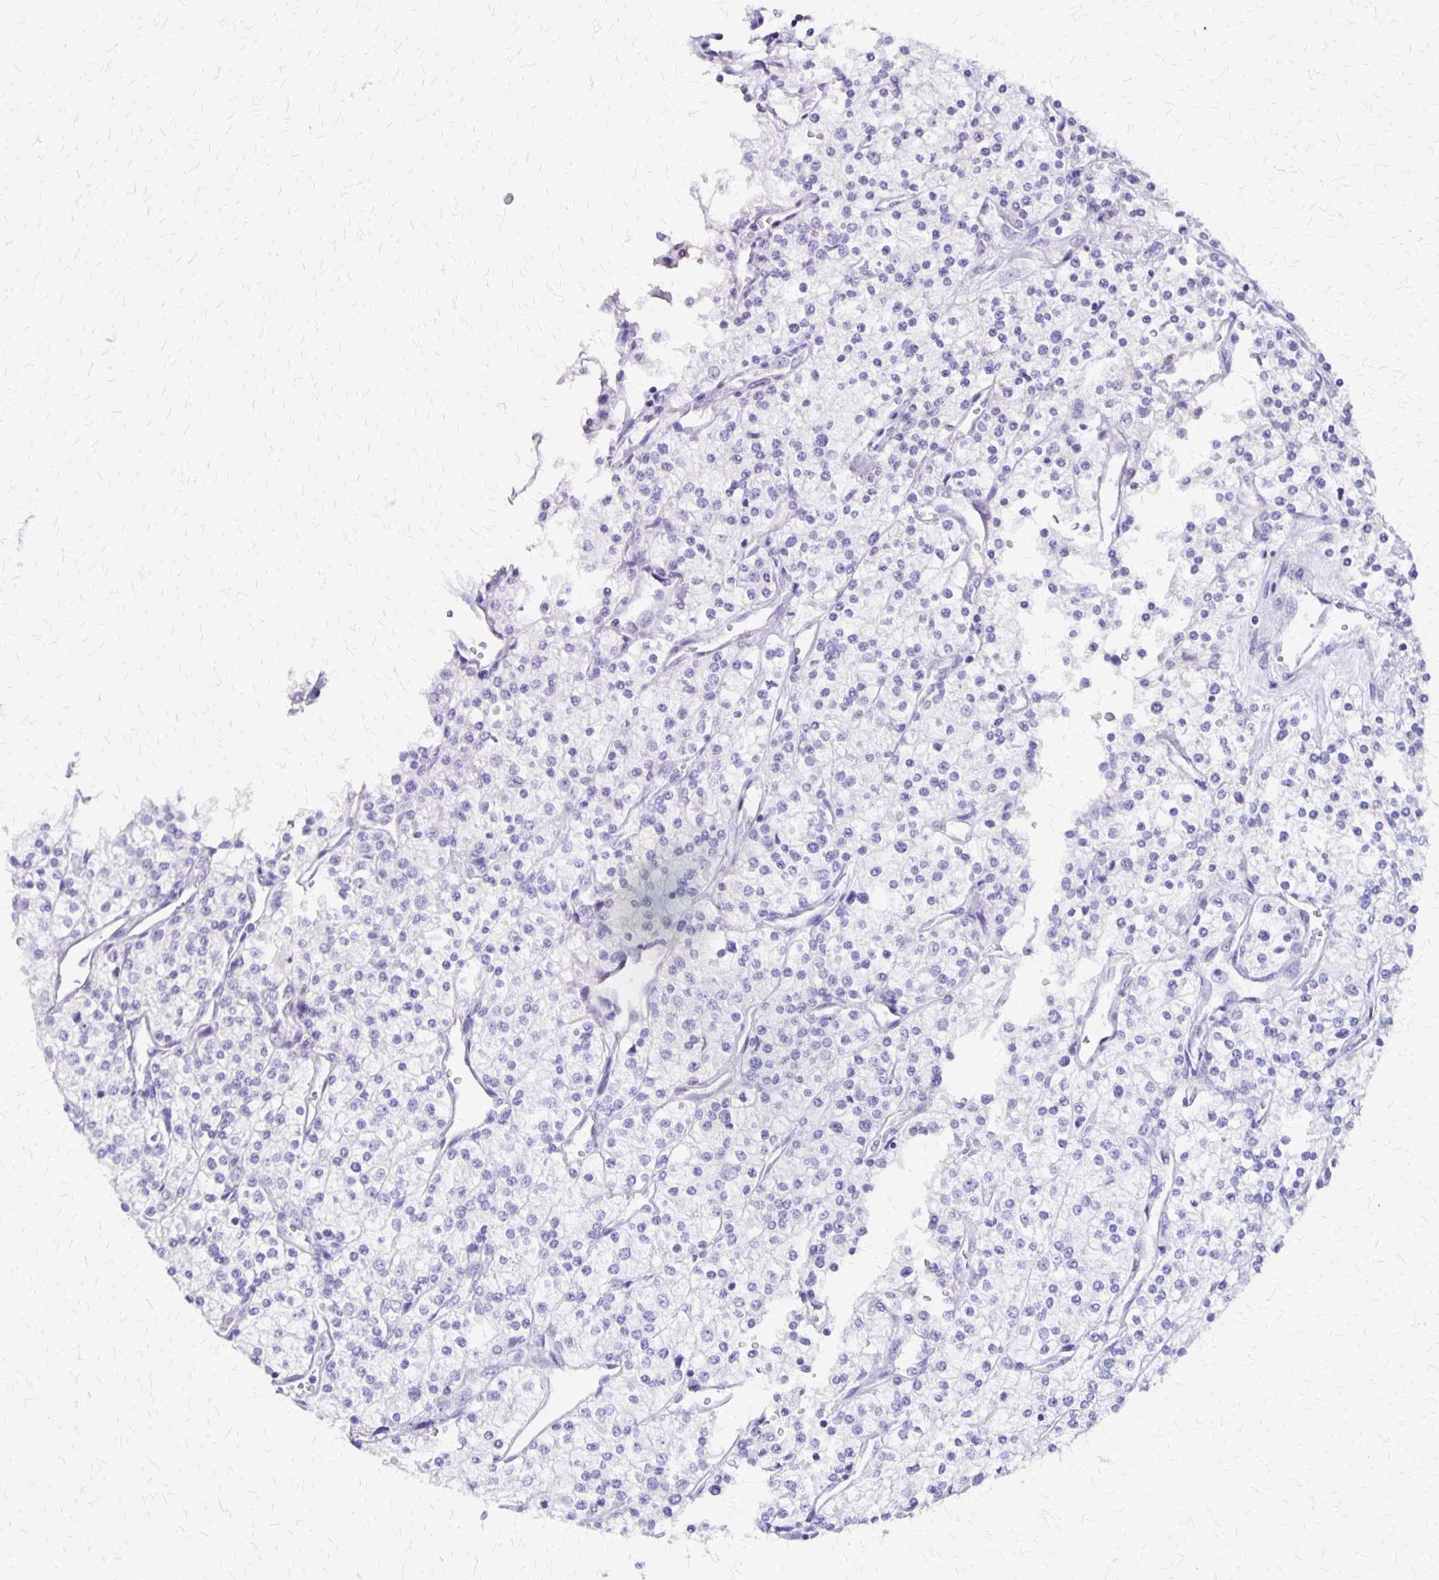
{"staining": {"intensity": "negative", "quantity": "none", "location": "none"}, "tissue": "renal cancer", "cell_type": "Tumor cells", "image_type": "cancer", "snomed": [{"axis": "morphology", "description": "Adenocarcinoma, NOS"}, {"axis": "topography", "description": "Kidney"}], "caption": "Tumor cells are negative for brown protein staining in renal cancer. Nuclei are stained in blue.", "gene": "SLC13A2", "patient": {"sex": "male", "age": 80}}